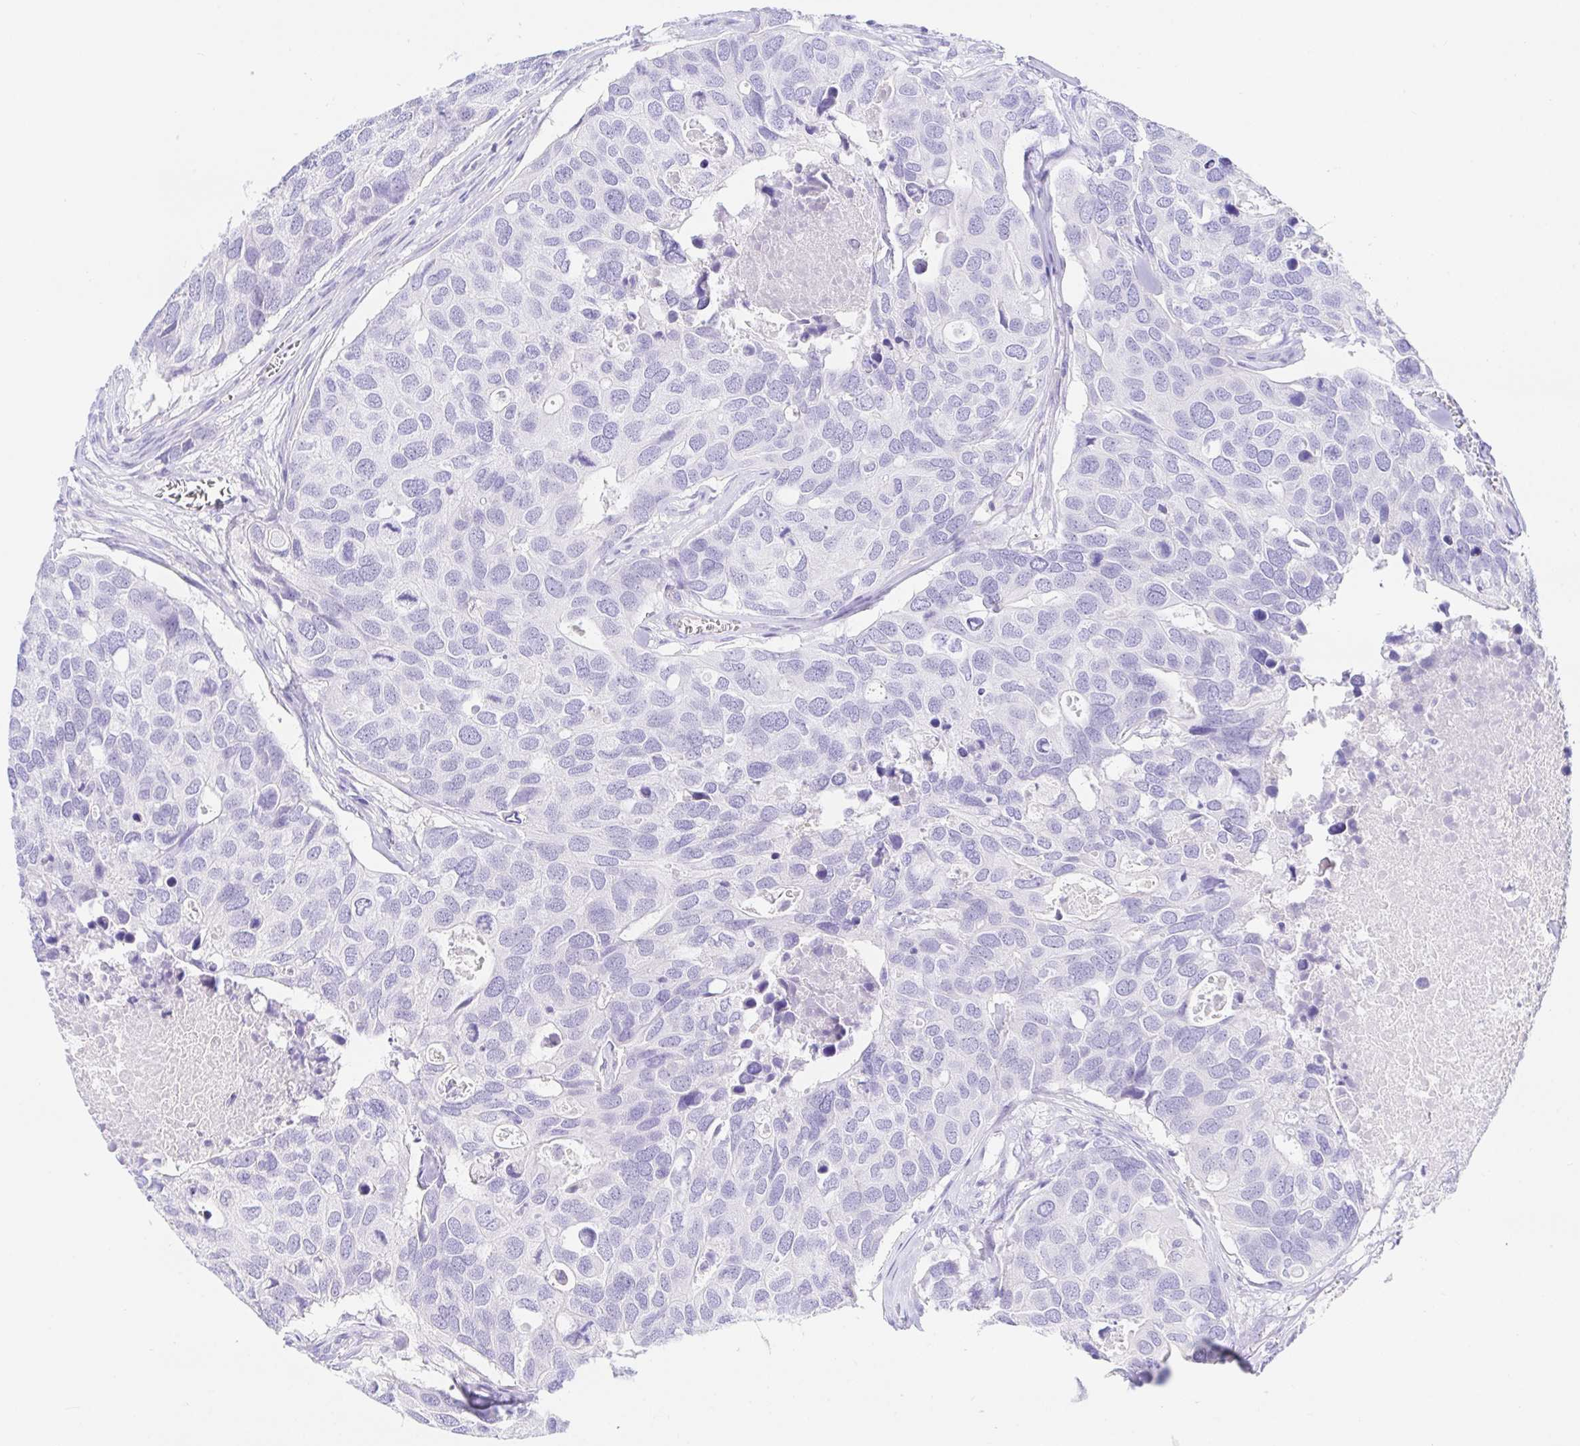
{"staining": {"intensity": "negative", "quantity": "none", "location": "none"}, "tissue": "breast cancer", "cell_type": "Tumor cells", "image_type": "cancer", "snomed": [{"axis": "morphology", "description": "Duct carcinoma"}, {"axis": "topography", "description": "Breast"}], "caption": "A histopathology image of human invasive ductal carcinoma (breast) is negative for staining in tumor cells.", "gene": "PAX8", "patient": {"sex": "female", "age": 83}}